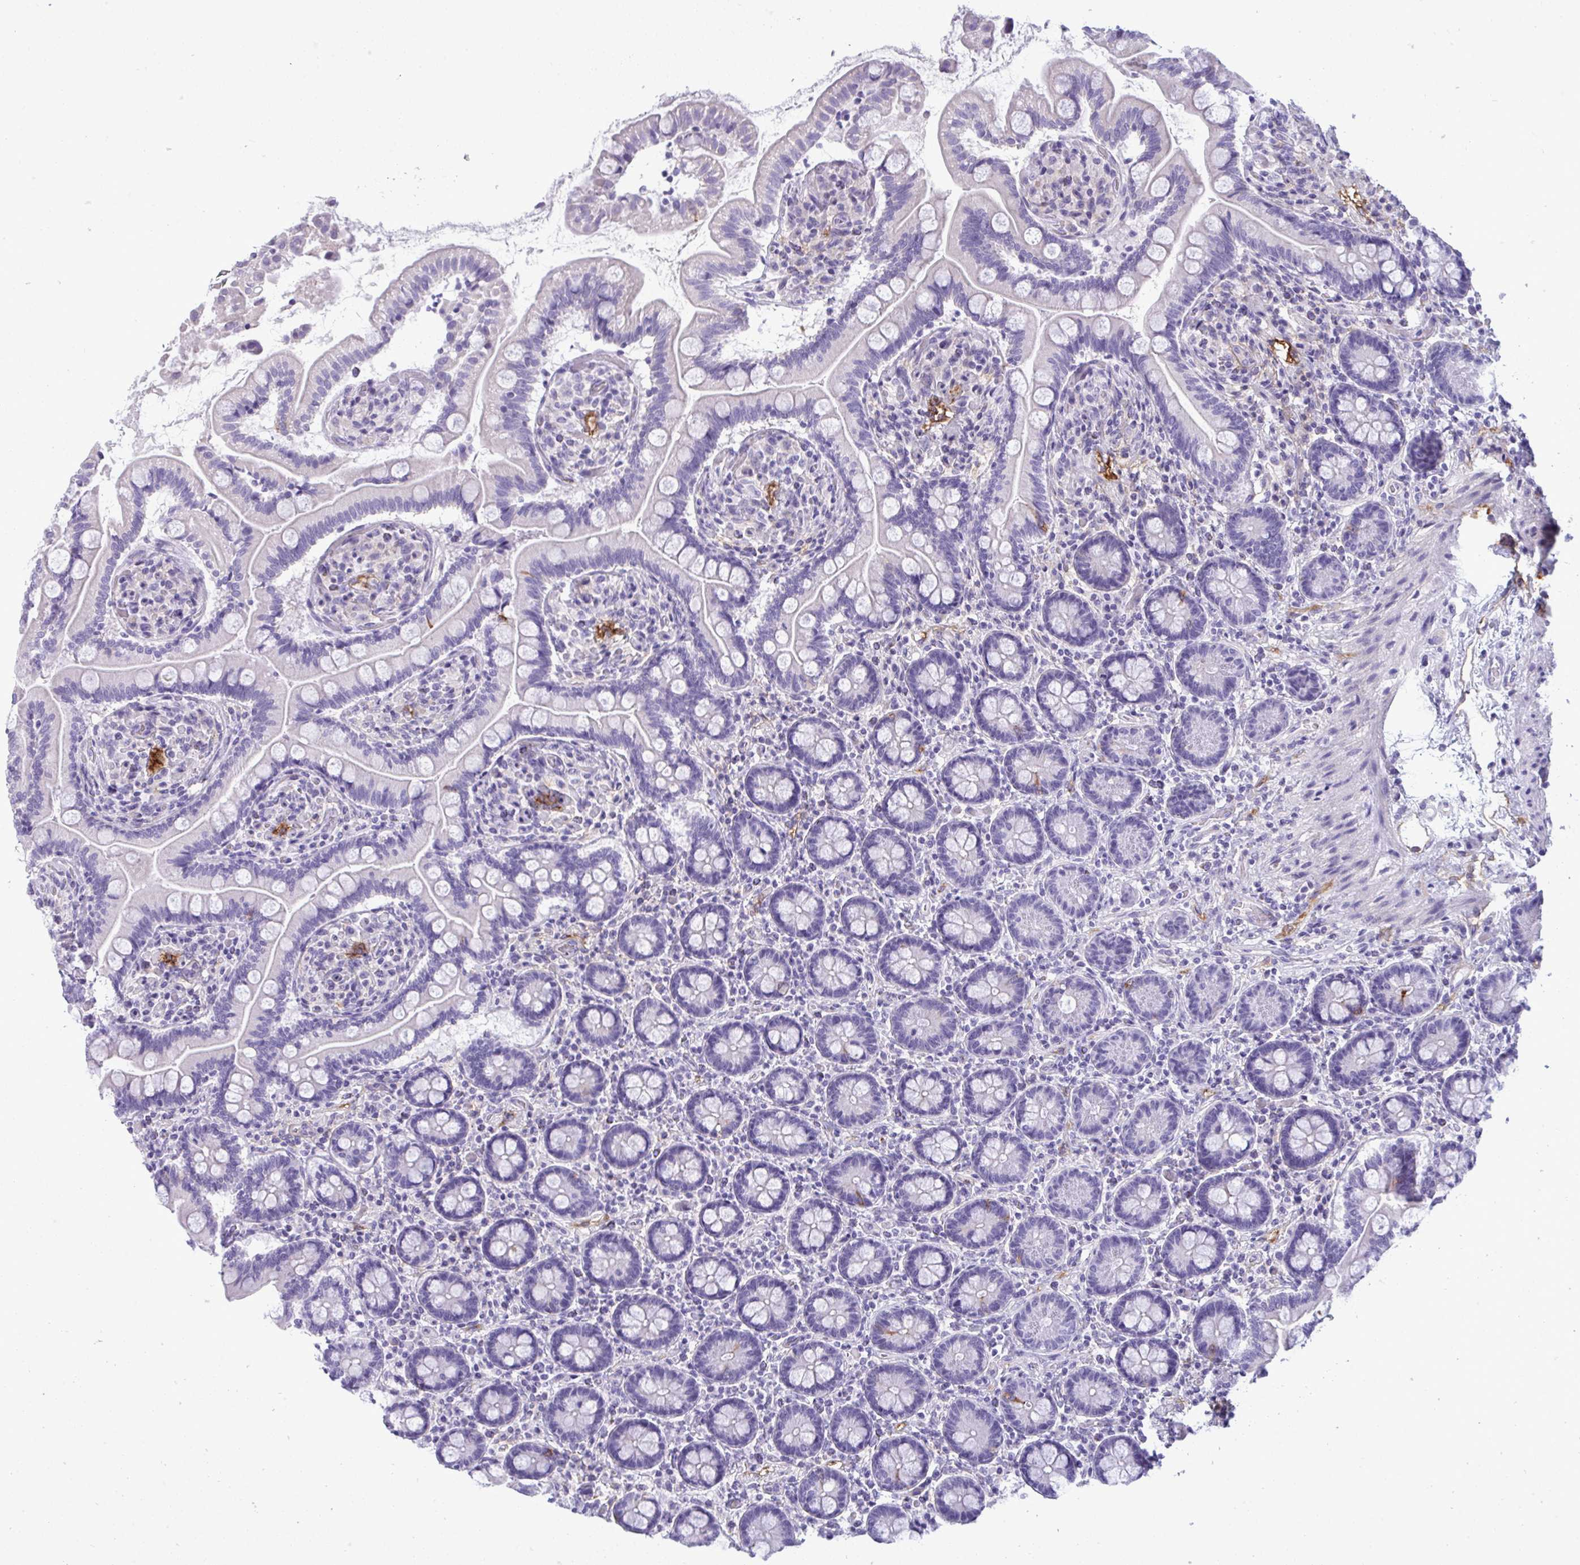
{"staining": {"intensity": "negative", "quantity": "none", "location": "none"}, "tissue": "small intestine", "cell_type": "Glandular cells", "image_type": "normal", "snomed": [{"axis": "morphology", "description": "Normal tissue, NOS"}, {"axis": "topography", "description": "Small intestine"}], "caption": "Human small intestine stained for a protein using immunohistochemistry (IHC) displays no staining in glandular cells.", "gene": "MYH10", "patient": {"sex": "female", "age": 64}}